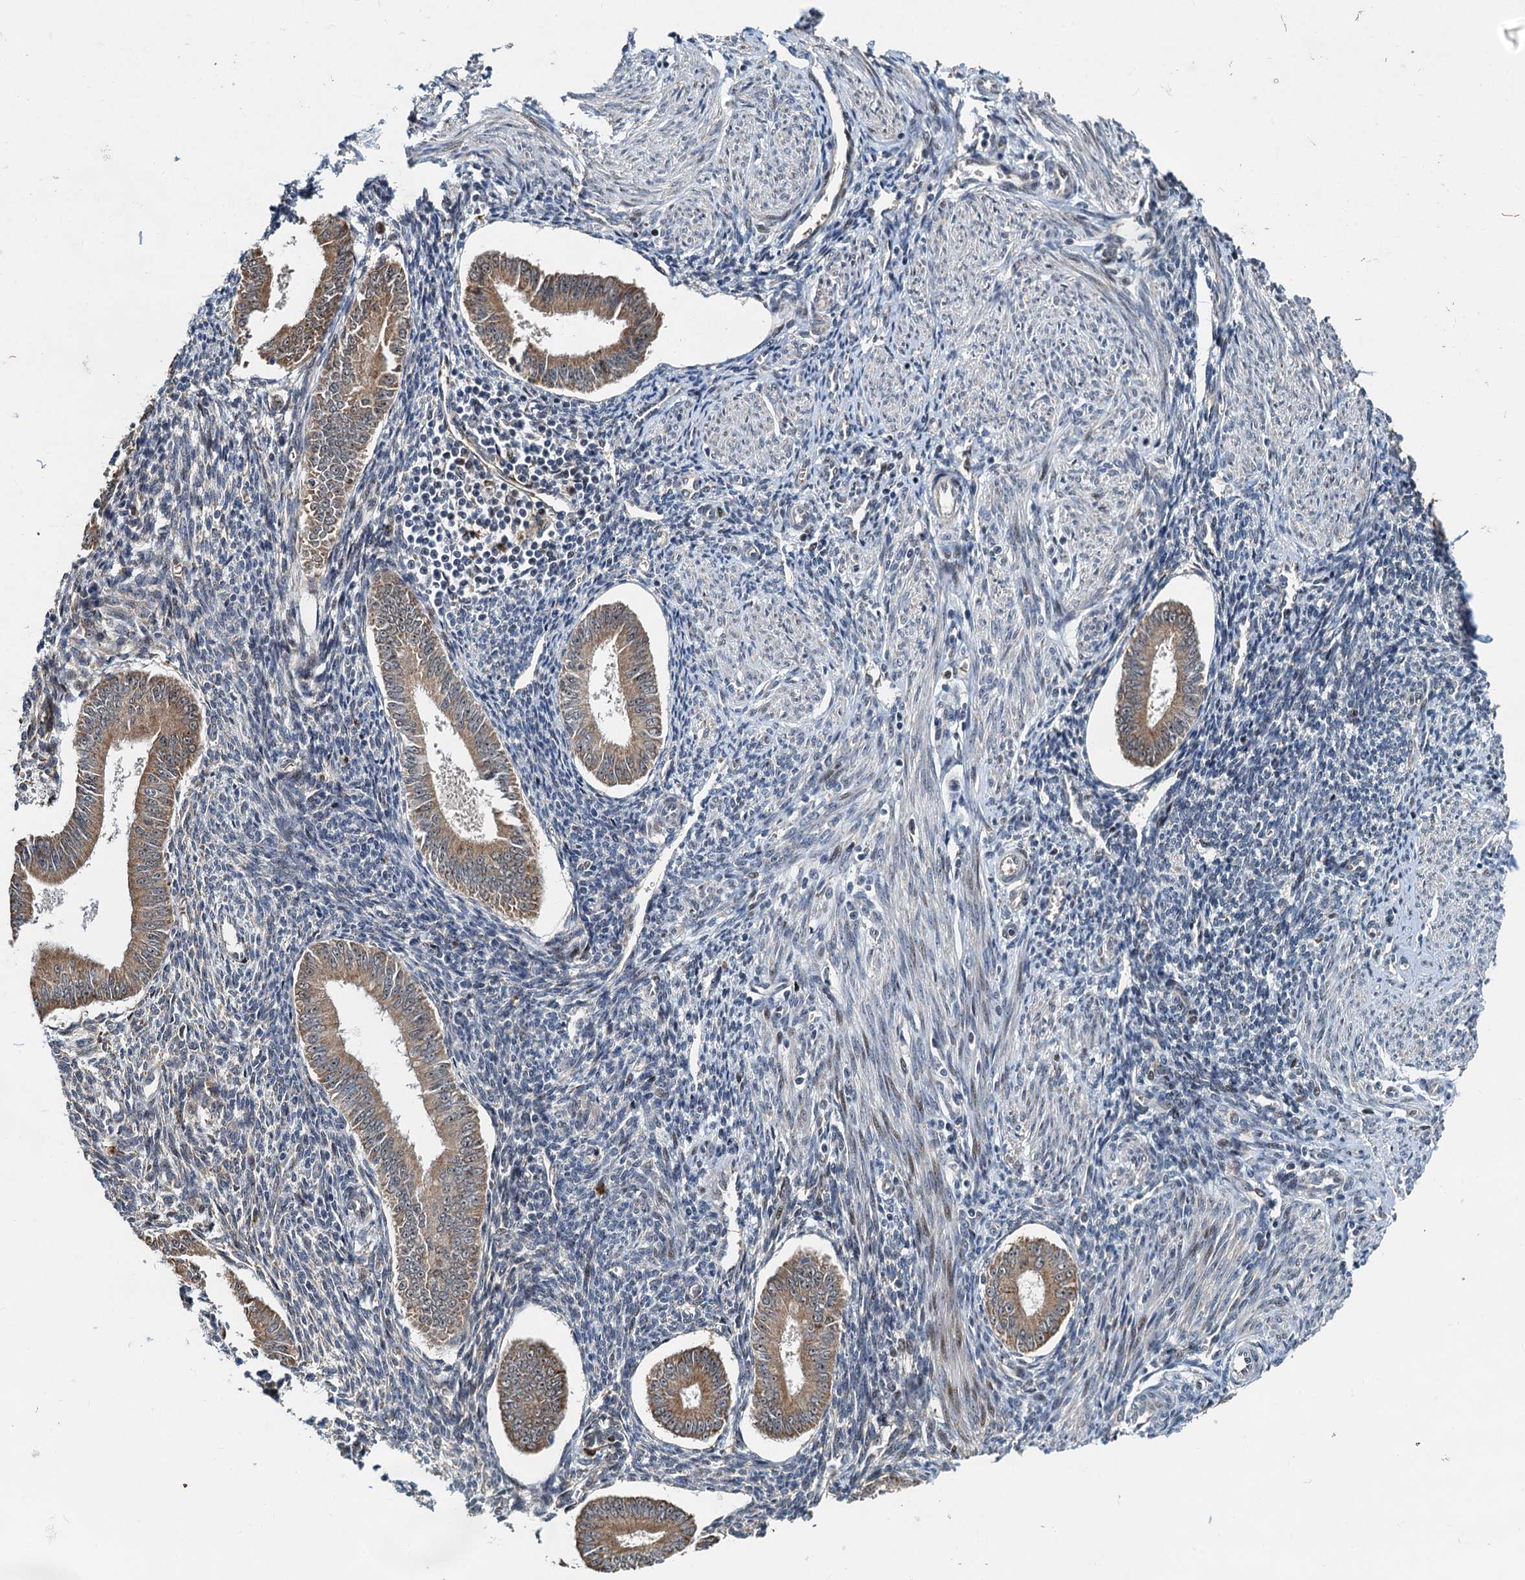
{"staining": {"intensity": "negative", "quantity": "none", "location": "none"}, "tissue": "endometrium", "cell_type": "Cells in endometrial stroma", "image_type": "normal", "snomed": [{"axis": "morphology", "description": "Normal tissue, NOS"}, {"axis": "topography", "description": "Uterus"}, {"axis": "topography", "description": "Endometrium"}], "caption": "This is a photomicrograph of IHC staining of unremarkable endometrium, which shows no positivity in cells in endometrial stroma. The staining is performed using DAB (3,3'-diaminobenzidine) brown chromogen with nuclei counter-stained in using hematoxylin.", "gene": "DNAJC21", "patient": {"sex": "female", "age": 48}}